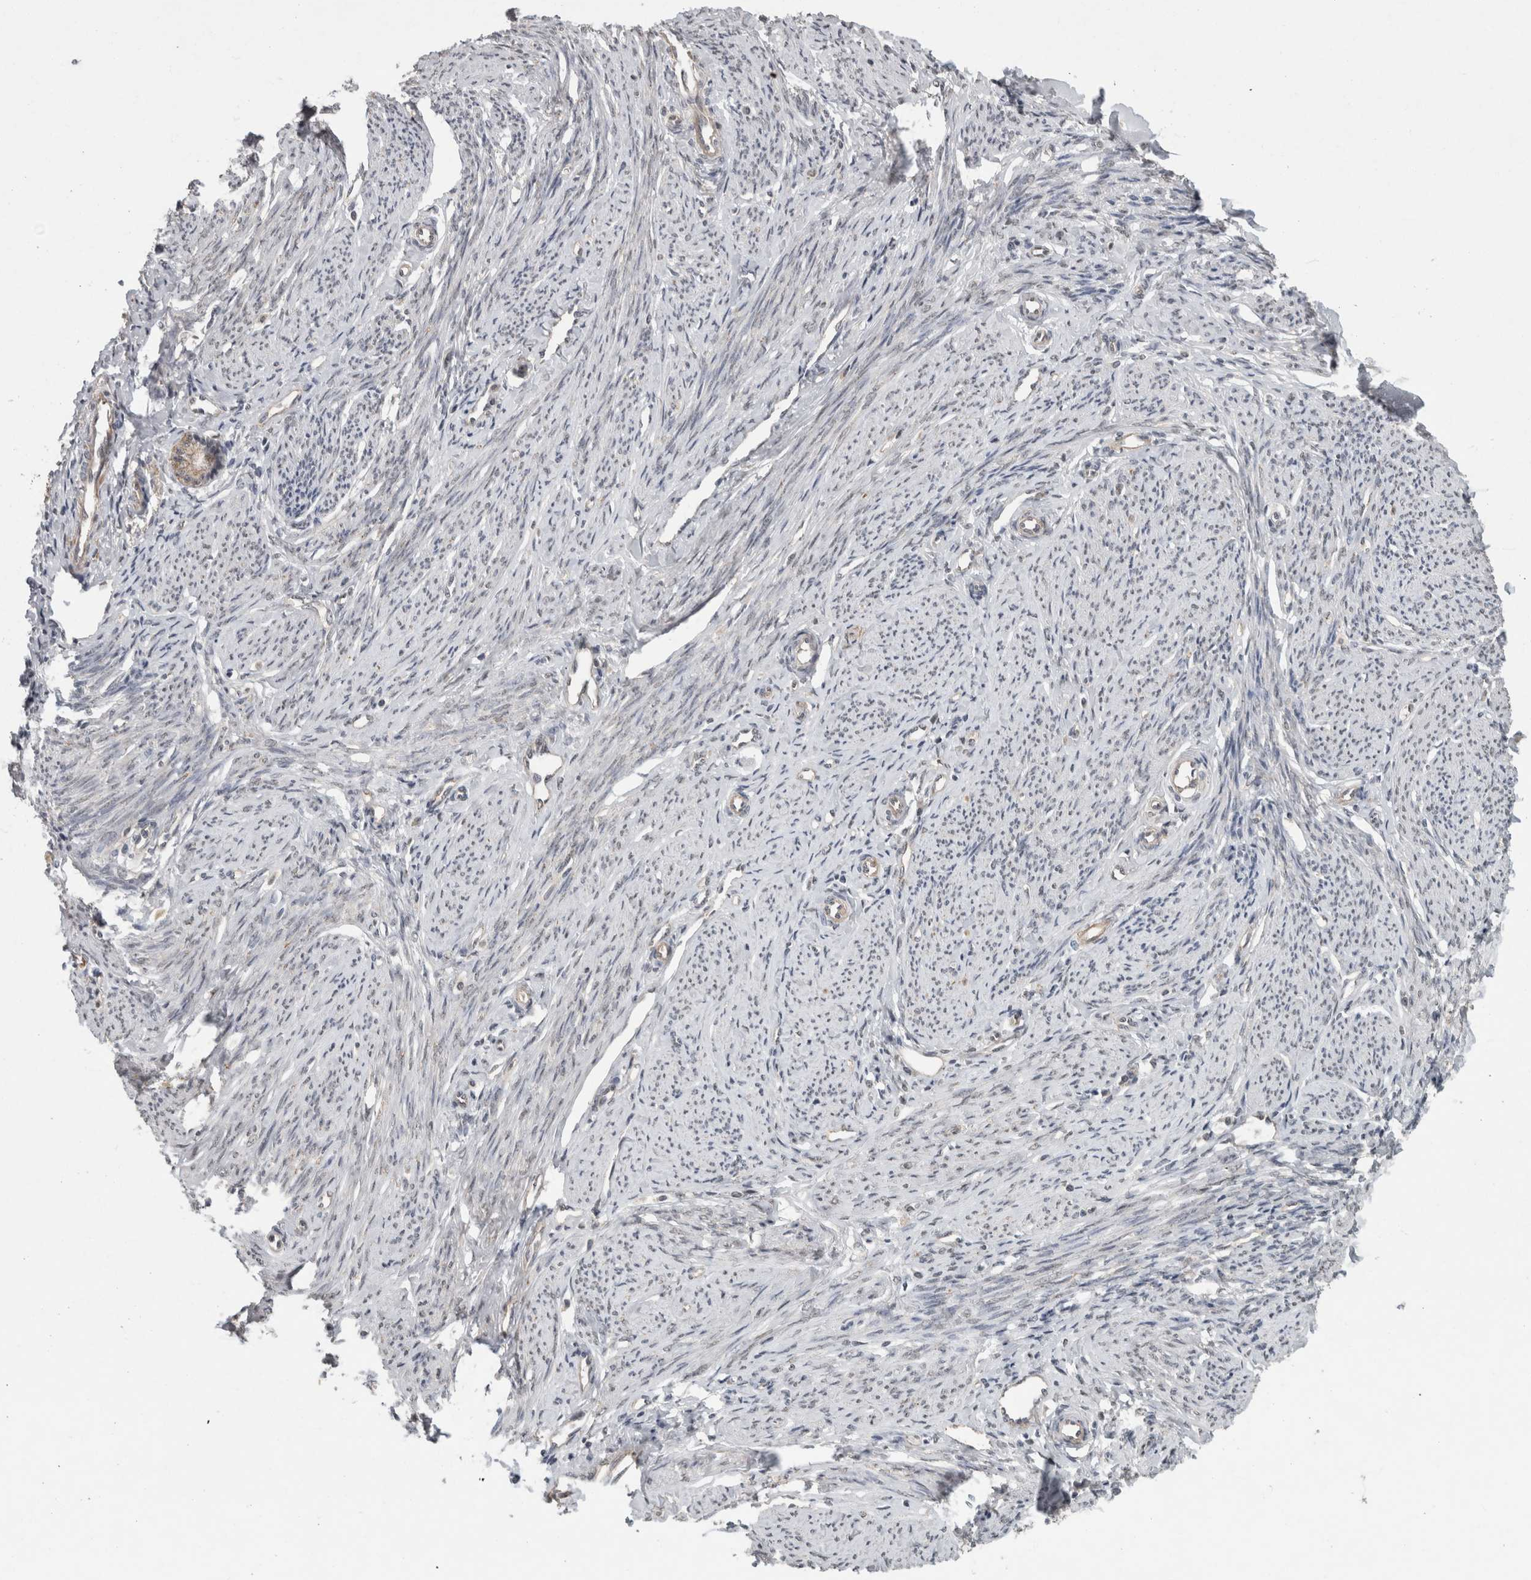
{"staining": {"intensity": "moderate", "quantity": "<25%", "location": "cytoplasmic/membranous"}, "tissue": "endometrium", "cell_type": "Cells in endometrial stroma", "image_type": "normal", "snomed": [{"axis": "morphology", "description": "Normal tissue, NOS"}, {"axis": "topography", "description": "Endometrium"}], "caption": "Endometrium stained for a protein (brown) exhibits moderate cytoplasmic/membranous positive expression in approximately <25% of cells in endometrial stroma.", "gene": "RHPN1", "patient": {"sex": "female", "age": 56}}